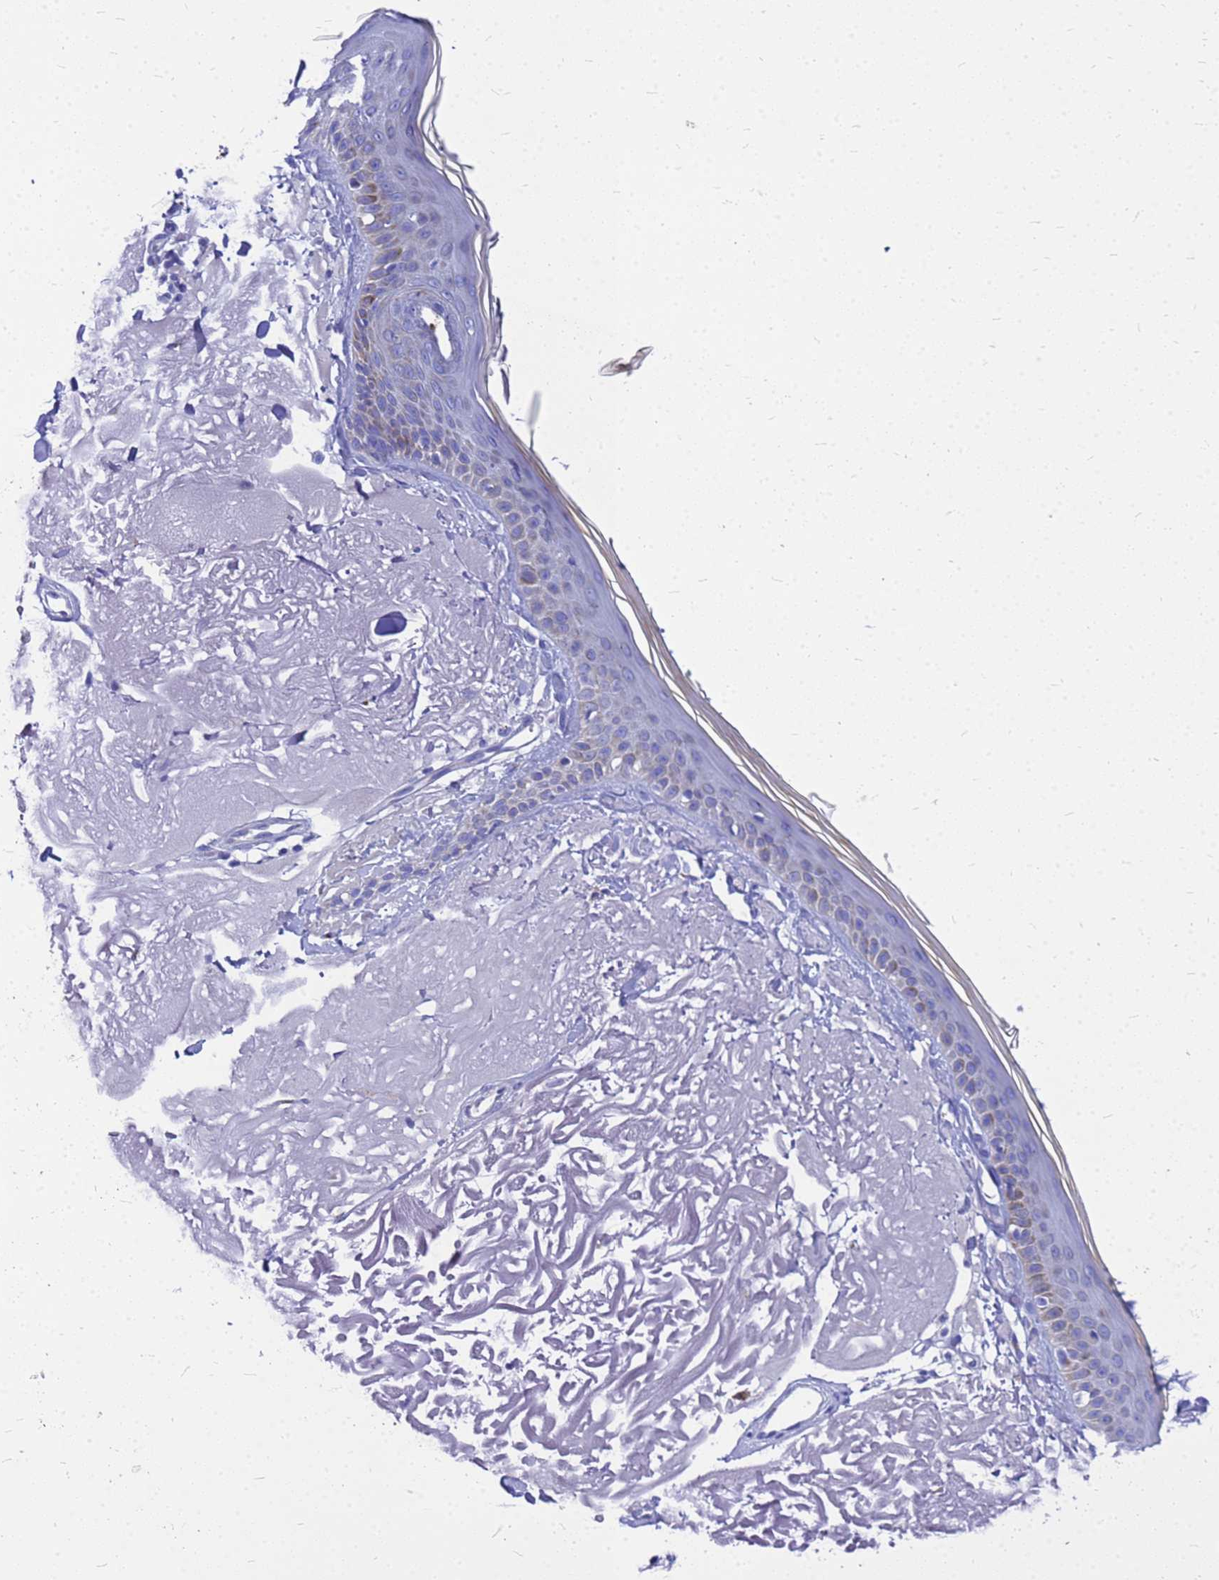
{"staining": {"intensity": "negative", "quantity": "none", "location": "none"}, "tissue": "skin", "cell_type": "Fibroblasts", "image_type": "normal", "snomed": [{"axis": "morphology", "description": "Normal tissue, NOS"}, {"axis": "topography", "description": "Skin"}, {"axis": "topography", "description": "Skeletal muscle"}], "caption": "This is an IHC image of unremarkable human skin. There is no positivity in fibroblasts.", "gene": "OR52E2", "patient": {"sex": "male", "age": 83}}